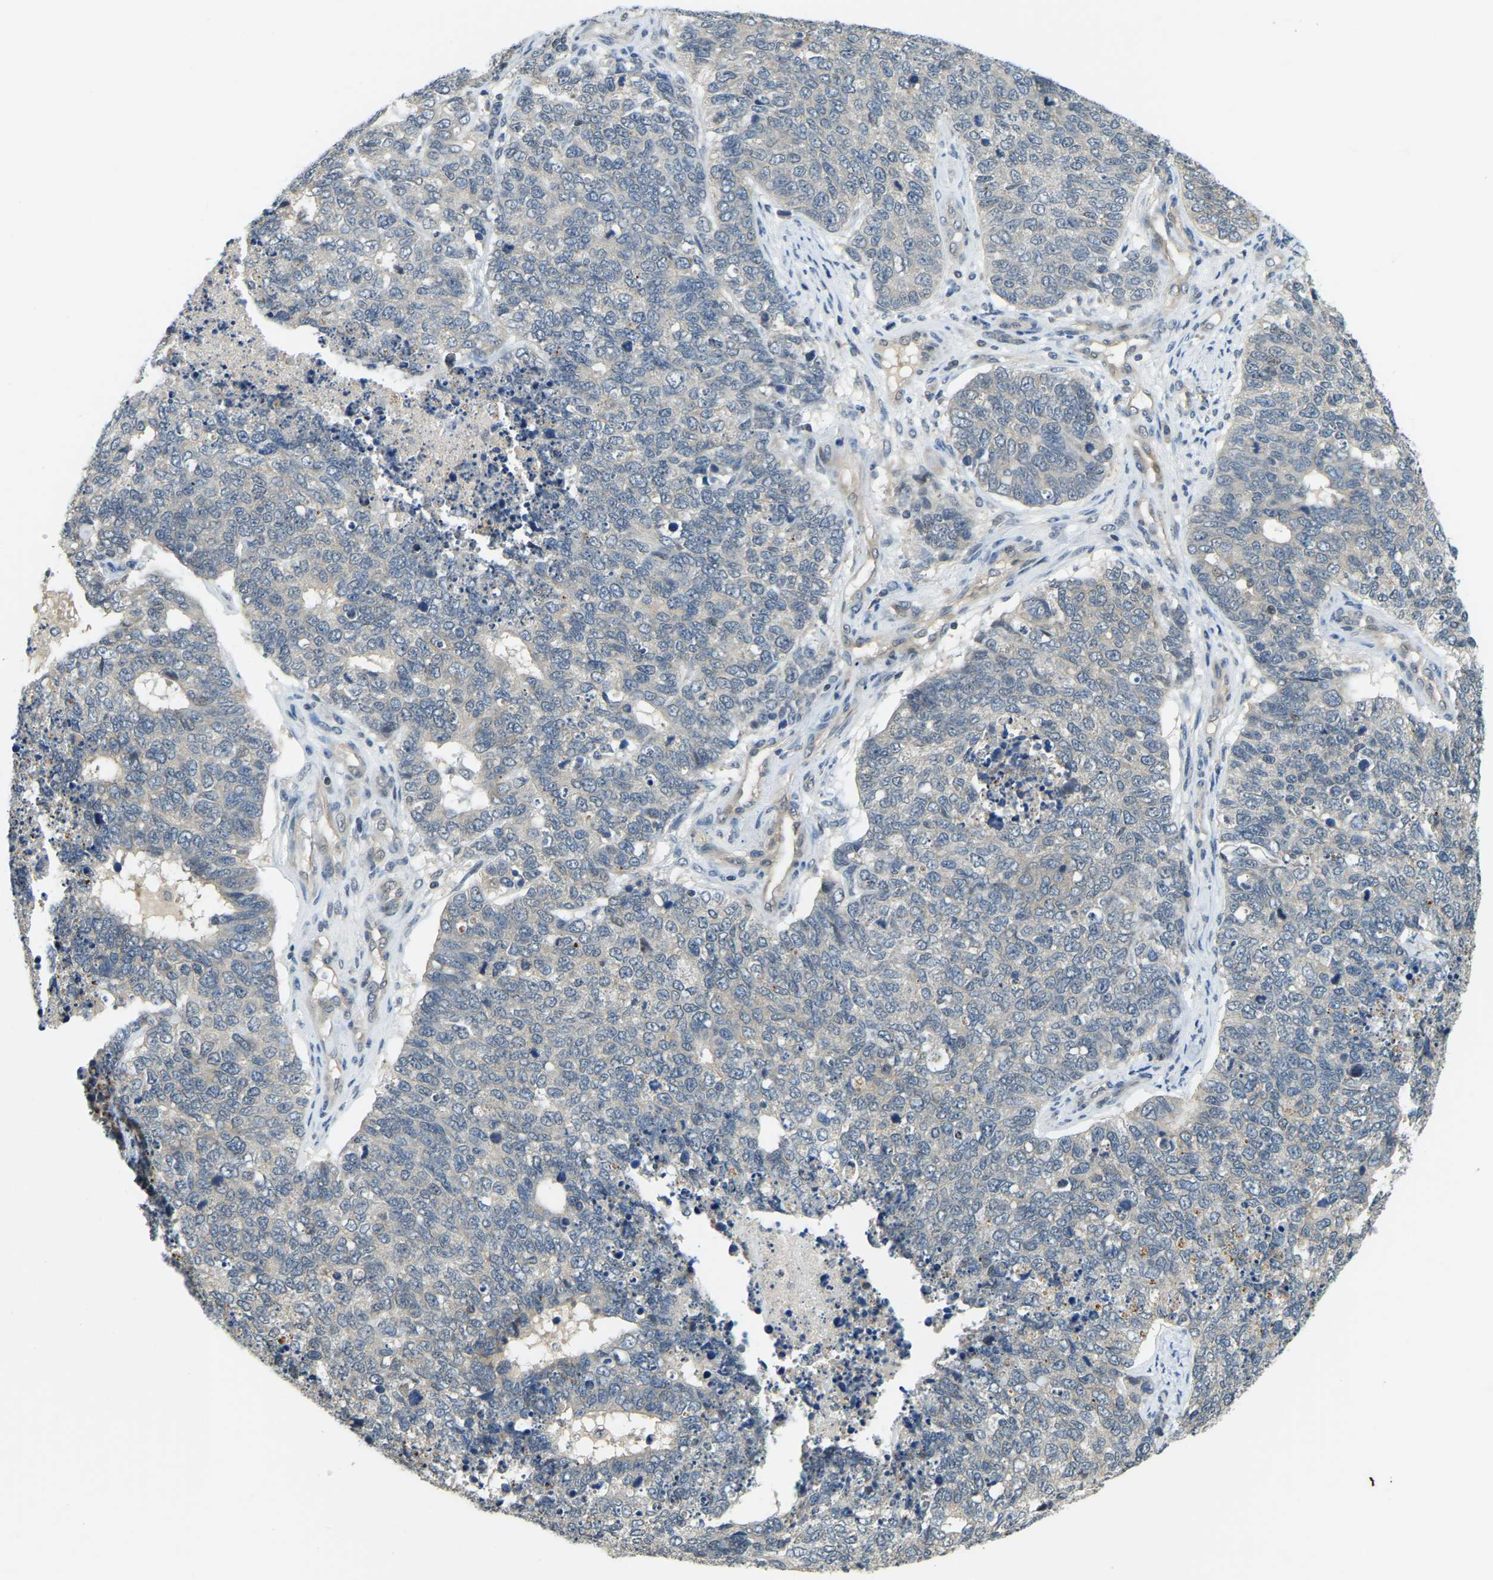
{"staining": {"intensity": "negative", "quantity": "none", "location": "none"}, "tissue": "cervical cancer", "cell_type": "Tumor cells", "image_type": "cancer", "snomed": [{"axis": "morphology", "description": "Squamous cell carcinoma, NOS"}, {"axis": "topography", "description": "Cervix"}], "caption": "Tumor cells show no significant protein positivity in cervical cancer.", "gene": "AHNAK", "patient": {"sex": "female", "age": 63}}